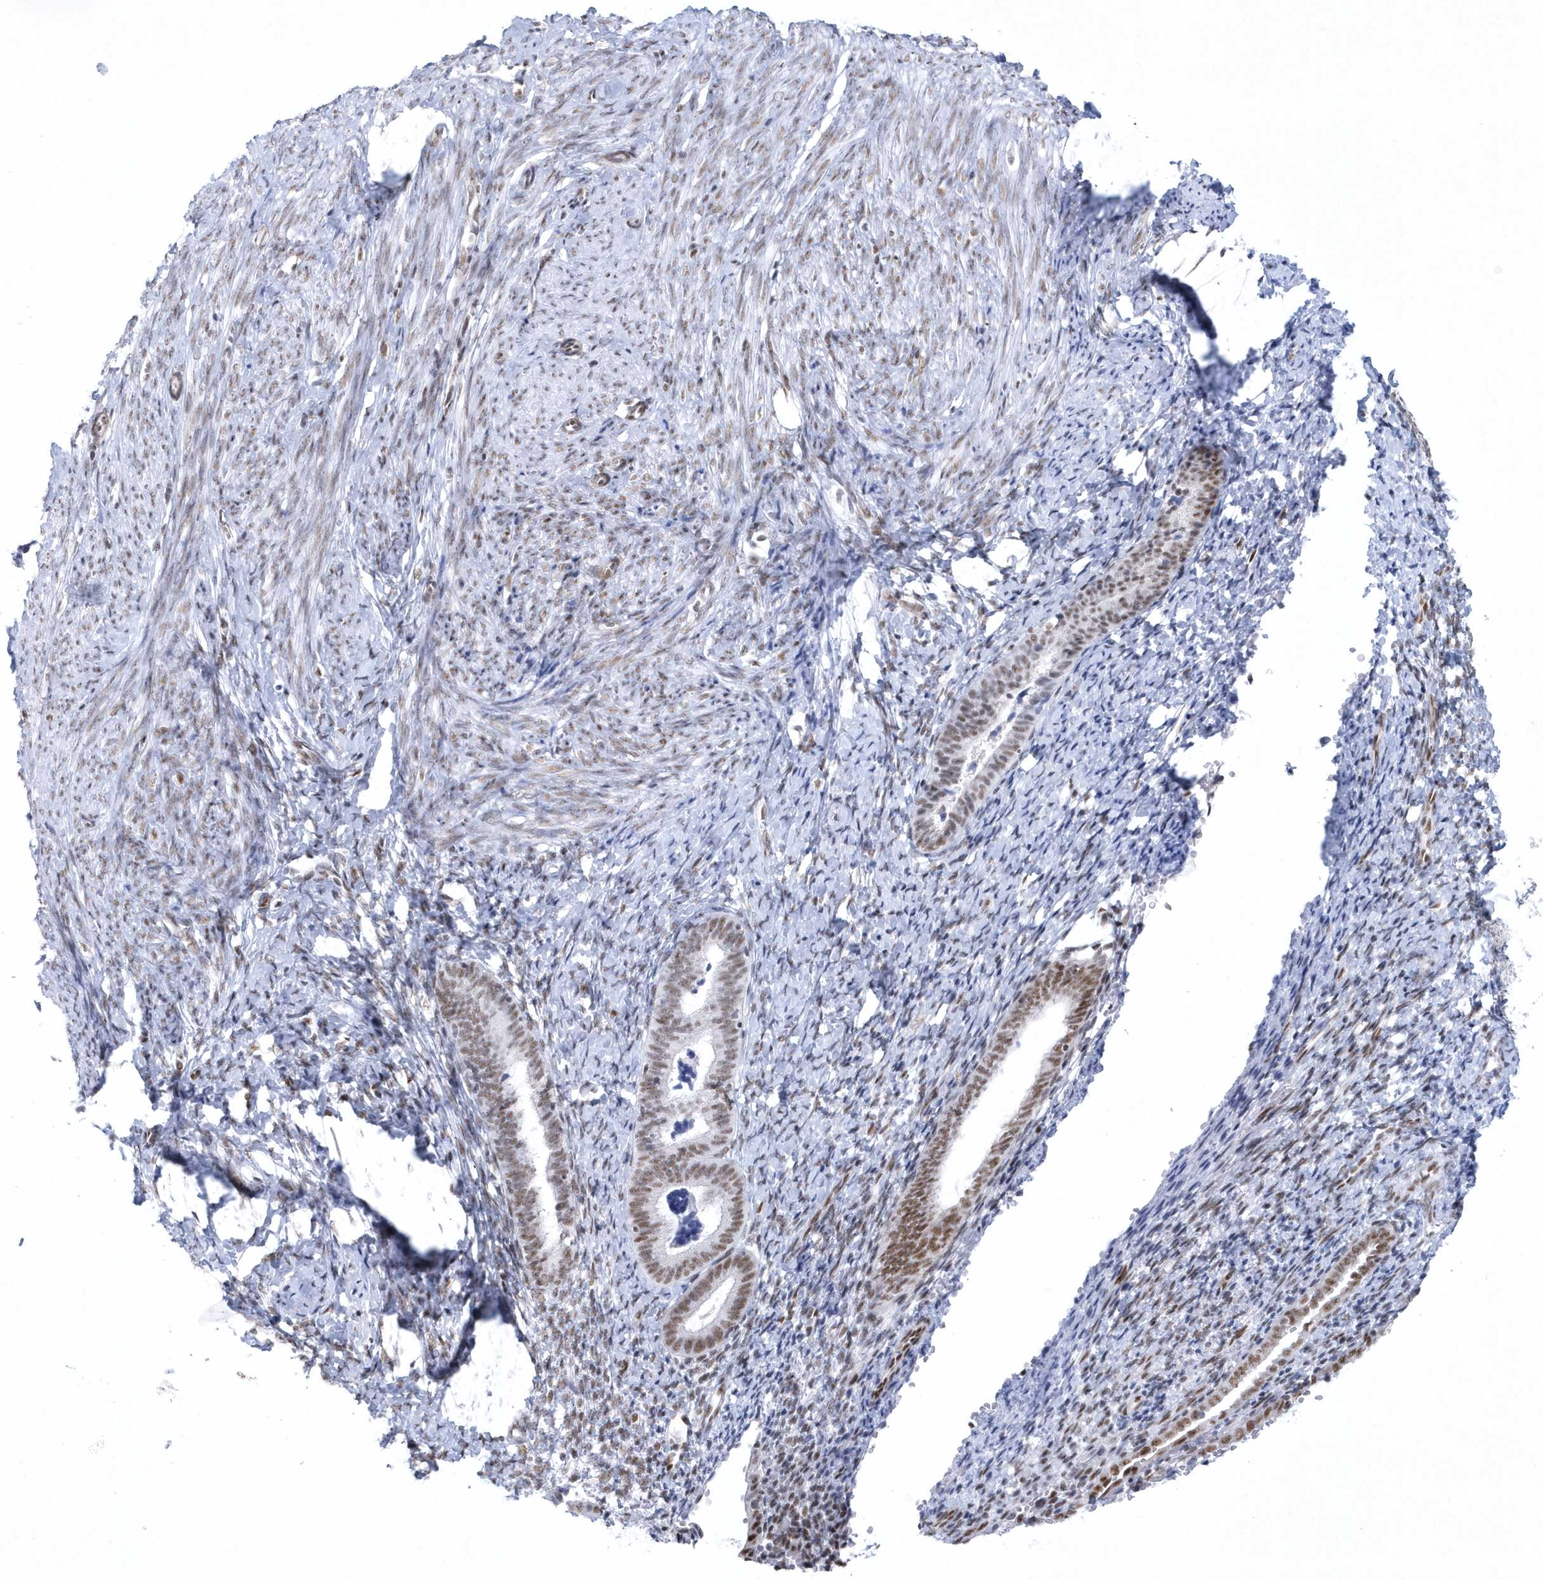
{"staining": {"intensity": "moderate", "quantity": "25%-75%", "location": "nuclear"}, "tissue": "endometrium", "cell_type": "Cells in endometrial stroma", "image_type": "normal", "snomed": [{"axis": "morphology", "description": "Normal tissue, NOS"}, {"axis": "topography", "description": "Endometrium"}], "caption": "A brown stain labels moderate nuclear positivity of a protein in cells in endometrial stroma of normal human endometrium. (Stains: DAB (3,3'-diaminobenzidine) in brown, nuclei in blue, Microscopy: brightfield microscopy at high magnification).", "gene": "DCLRE1A", "patient": {"sex": "female", "age": 72}}